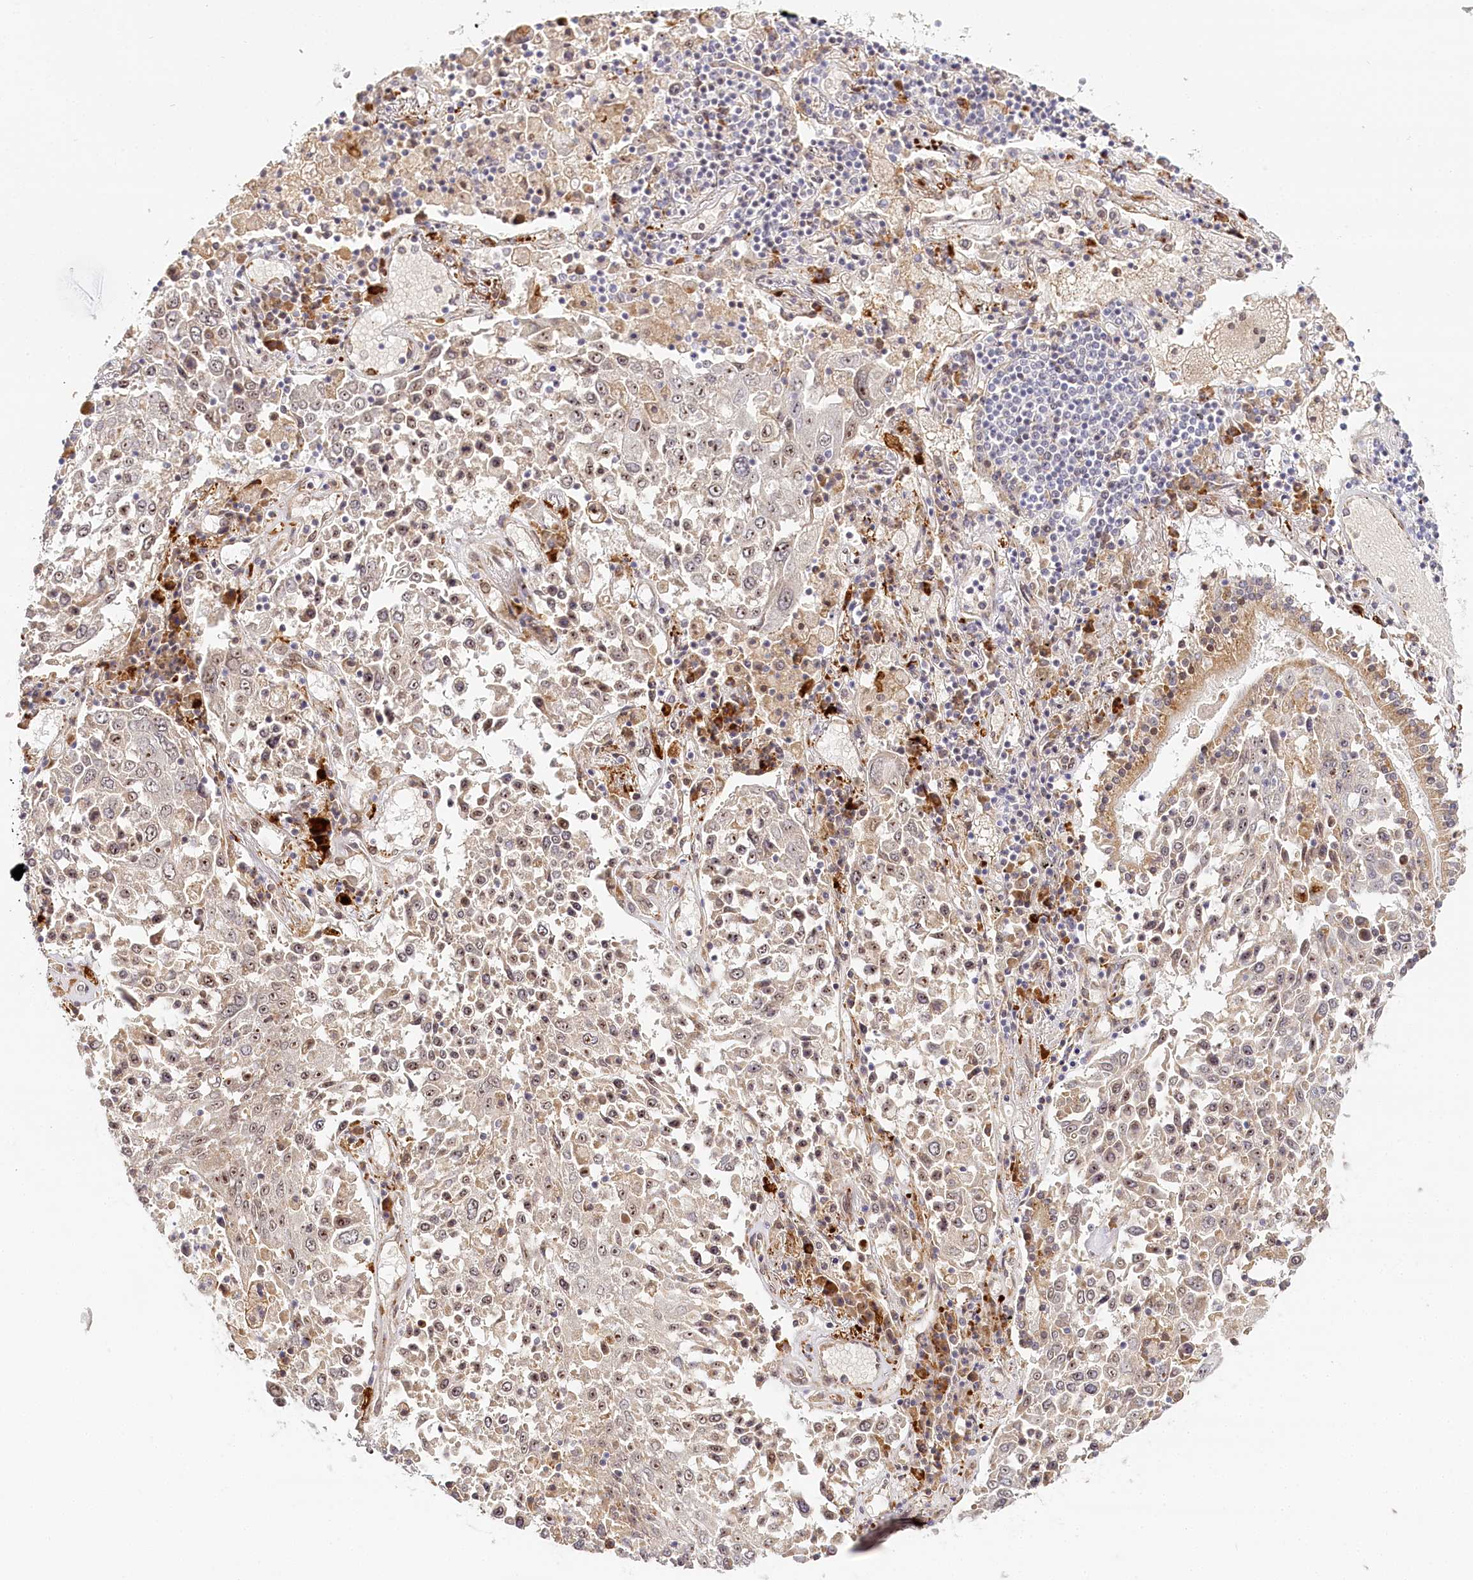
{"staining": {"intensity": "moderate", "quantity": "25%-75%", "location": "nuclear"}, "tissue": "lung cancer", "cell_type": "Tumor cells", "image_type": "cancer", "snomed": [{"axis": "morphology", "description": "Squamous cell carcinoma, NOS"}, {"axis": "topography", "description": "Lung"}], "caption": "Immunohistochemical staining of human lung cancer (squamous cell carcinoma) demonstrates moderate nuclear protein expression in approximately 25%-75% of tumor cells.", "gene": "WDR36", "patient": {"sex": "male", "age": 65}}